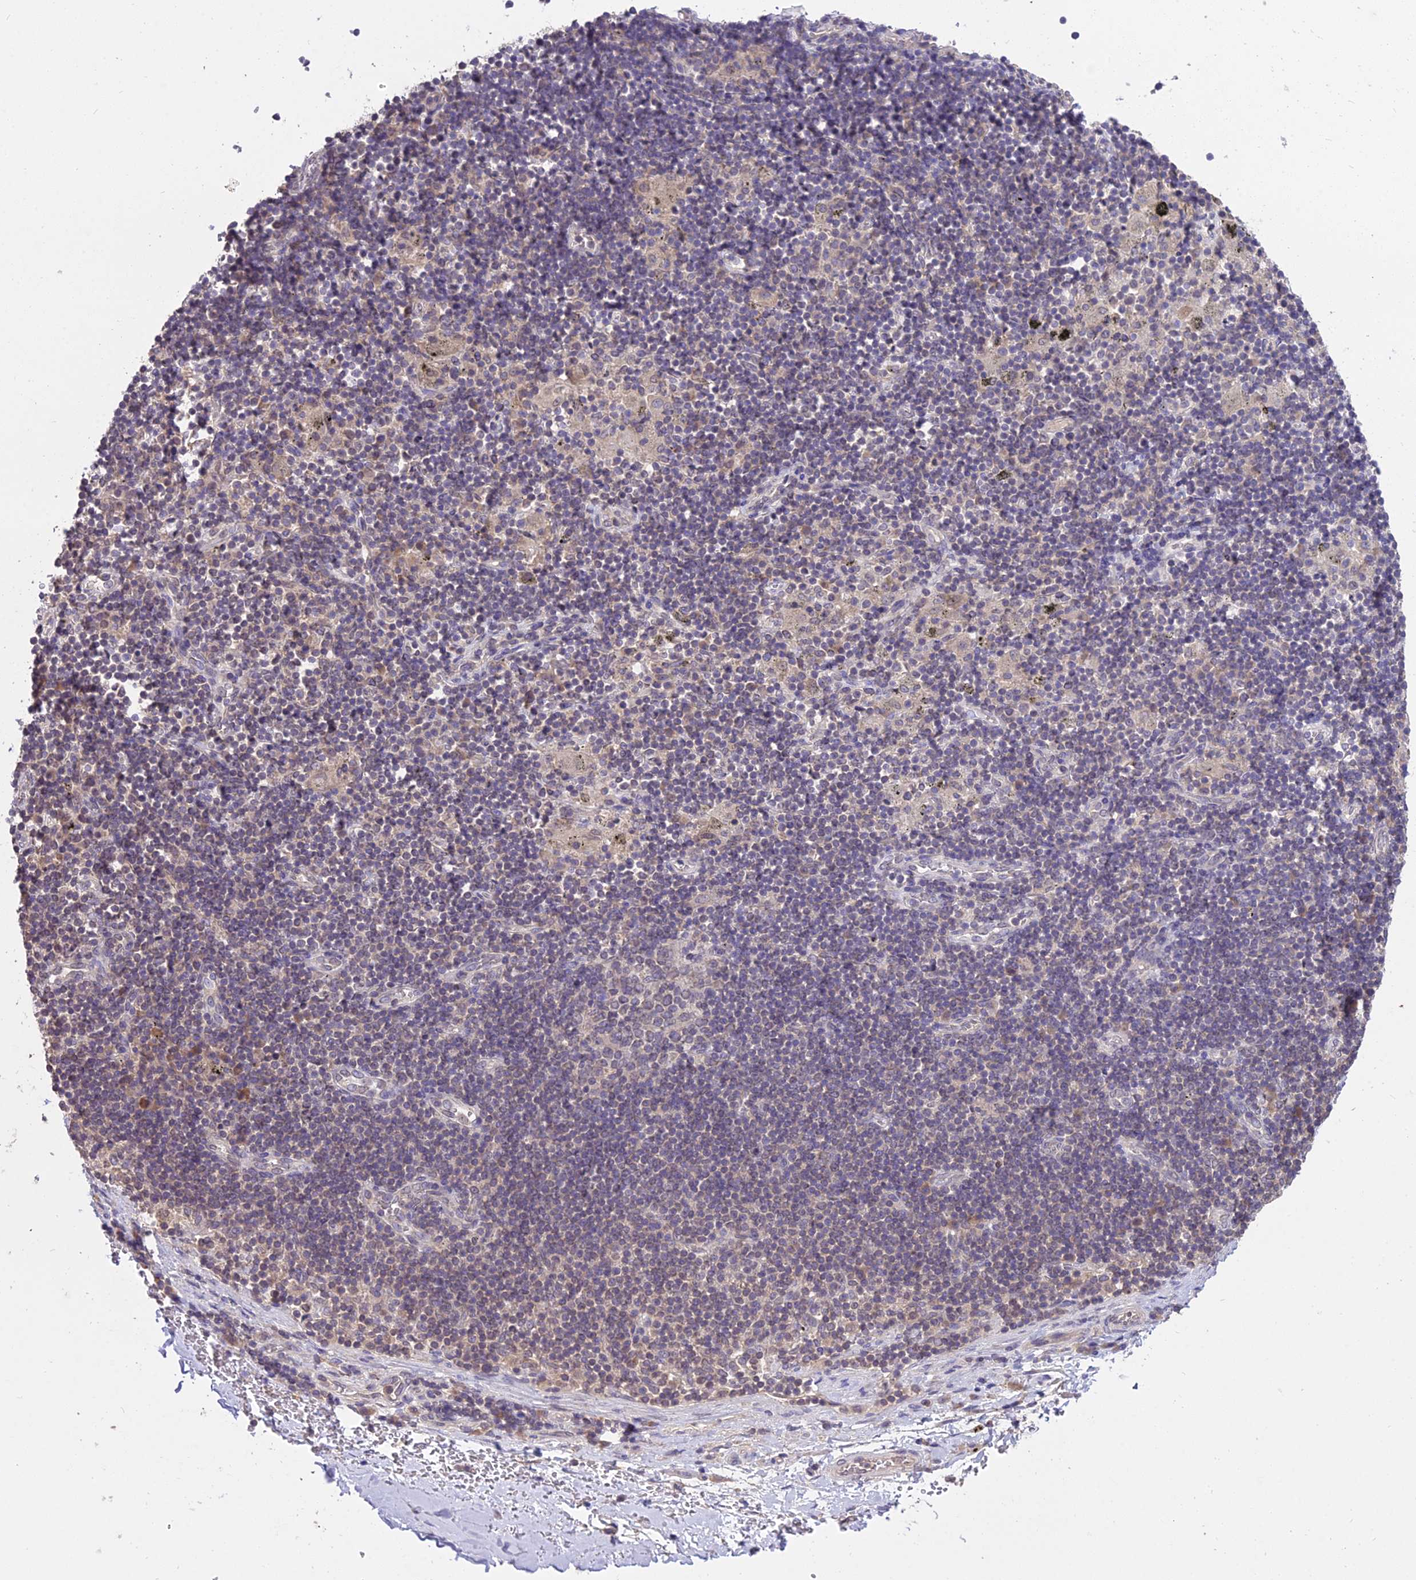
{"staining": {"intensity": "negative", "quantity": "none", "location": "none"}, "tissue": "adipose tissue", "cell_type": "Adipocytes", "image_type": "normal", "snomed": [{"axis": "morphology", "description": "Normal tissue, NOS"}, {"axis": "topography", "description": "Lymph node"}, {"axis": "topography", "description": "Cartilage tissue"}, {"axis": "topography", "description": "Bronchus"}], "caption": "High magnification brightfield microscopy of unremarkable adipose tissue stained with DAB (3,3'-diaminobenzidine) (brown) and counterstained with hematoxylin (blue): adipocytes show no significant positivity.", "gene": "PGK1", "patient": {"sex": "male", "age": 63}}